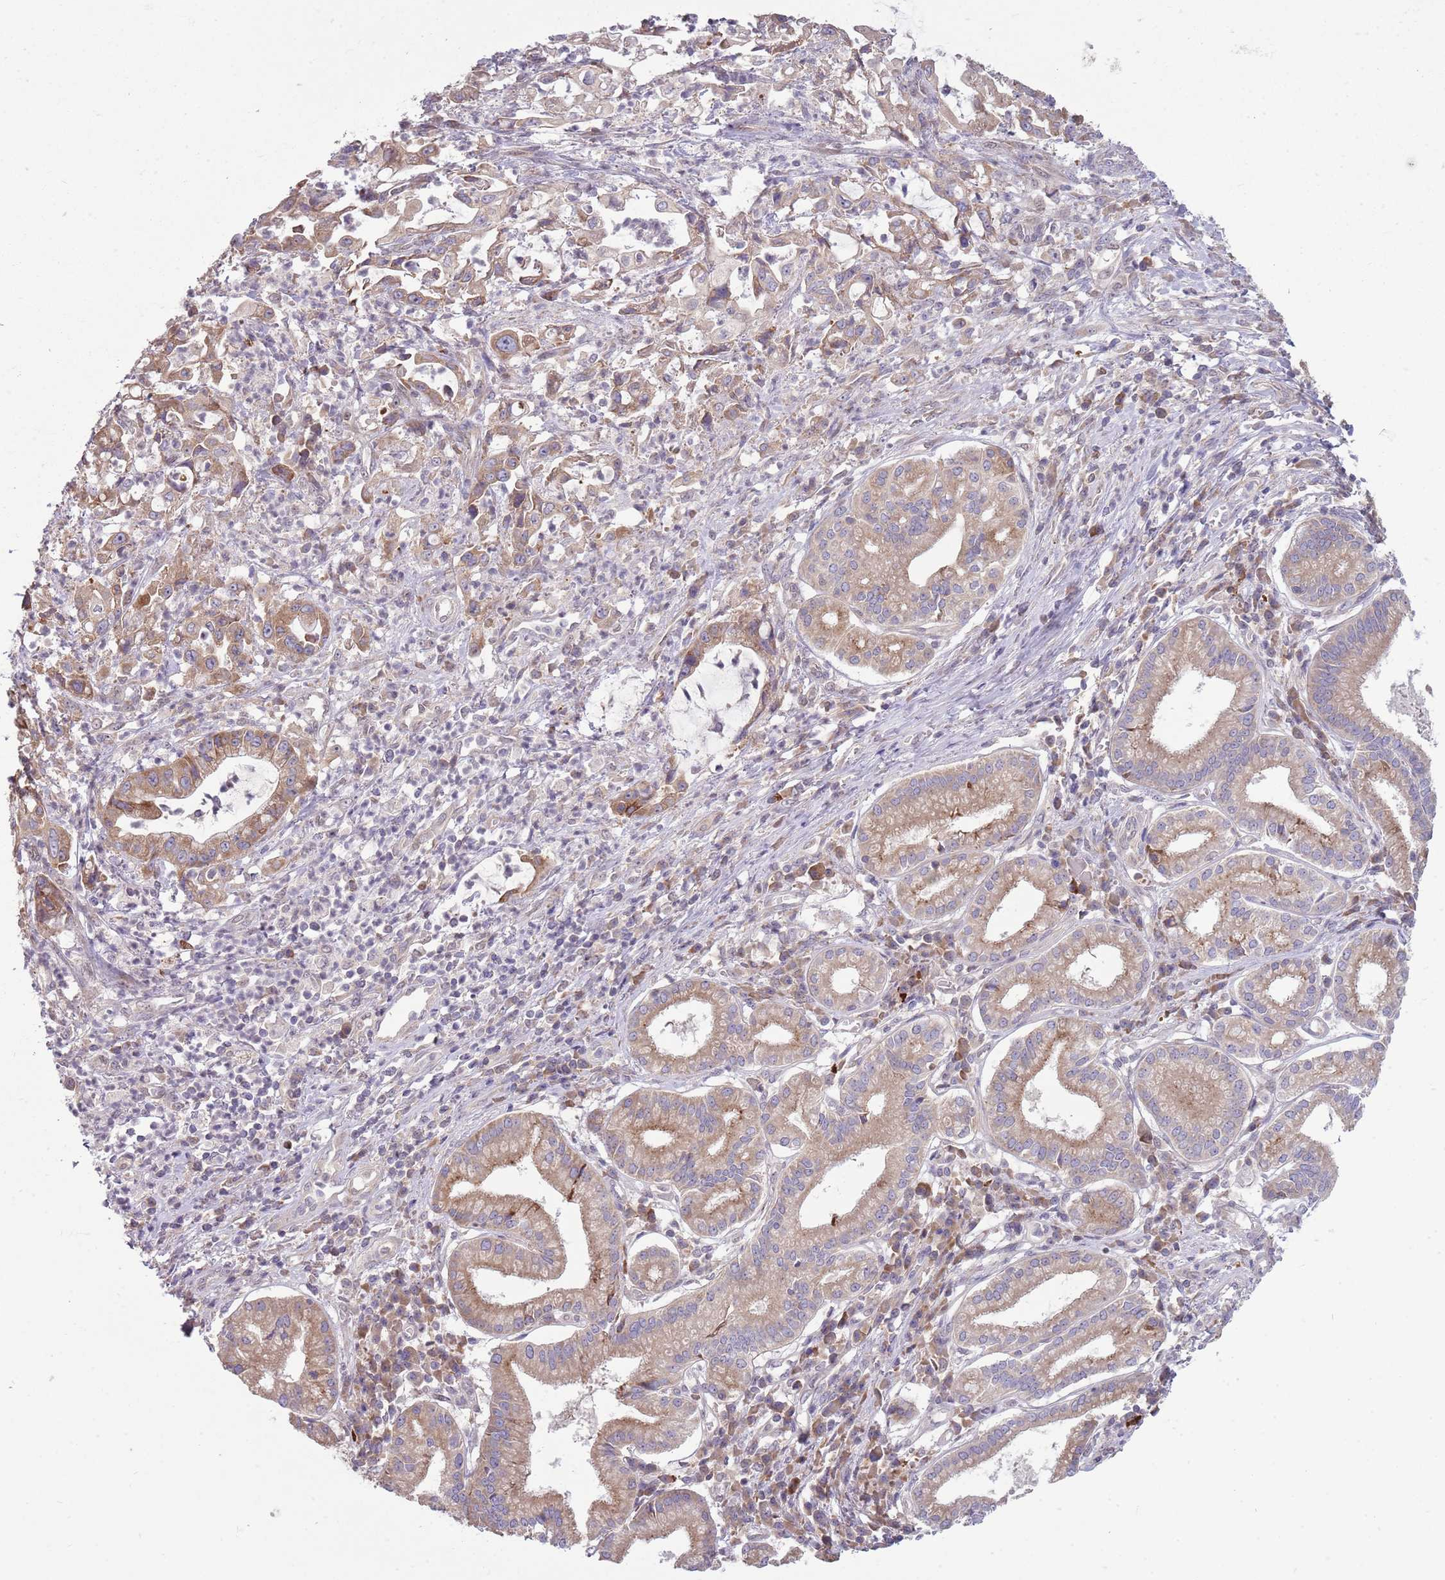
{"staining": {"intensity": "moderate", "quantity": ">75%", "location": "cytoplasmic/membranous"}, "tissue": "pancreatic cancer", "cell_type": "Tumor cells", "image_type": "cancer", "snomed": [{"axis": "morphology", "description": "Adenocarcinoma, NOS"}, {"axis": "topography", "description": "Pancreas"}], "caption": "Human adenocarcinoma (pancreatic) stained with a protein marker demonstrates moderate staining in tumor cells.", "gene": "PPP1R27", "patient": {"sex": "female", "age": 61}}